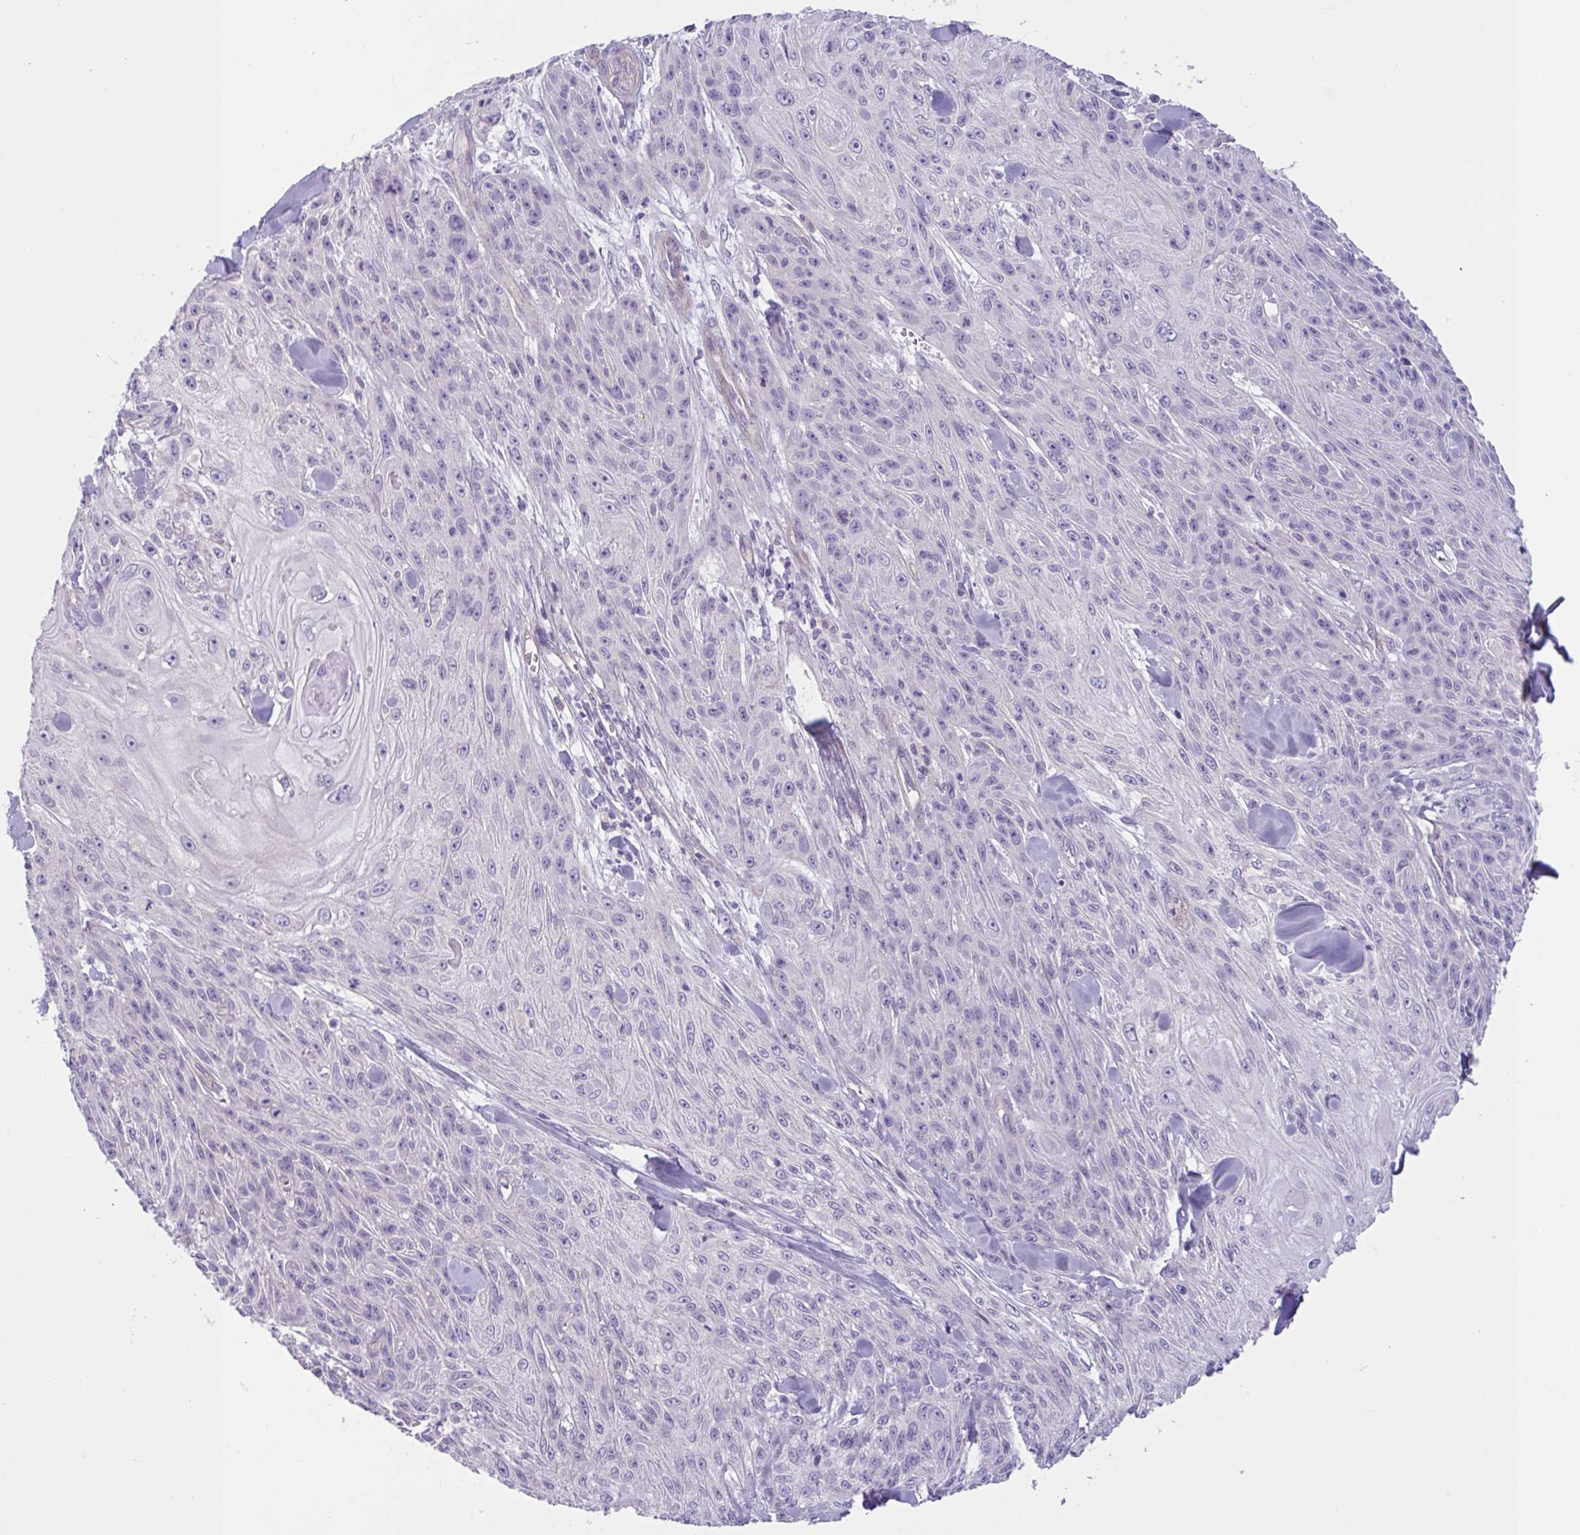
{"staining": {"intensity": "negative", "quantity": "none", "location": "none"}, "tissue": "skin cancer", "cell_type": "Tumor cells", "image_type": "cancer", "snomed": [{"axis": "morphology", "description": "Squamous cell carcinoma, NOS"}, {"axis": "topography", "description": "Skin"}], "caption": "Human skin cancer stained for a protein using immunohistochemistry shows no positivity in tumor cells.", "gene": "TTC7B", "patient": {"sex": "male", "age": 88}}